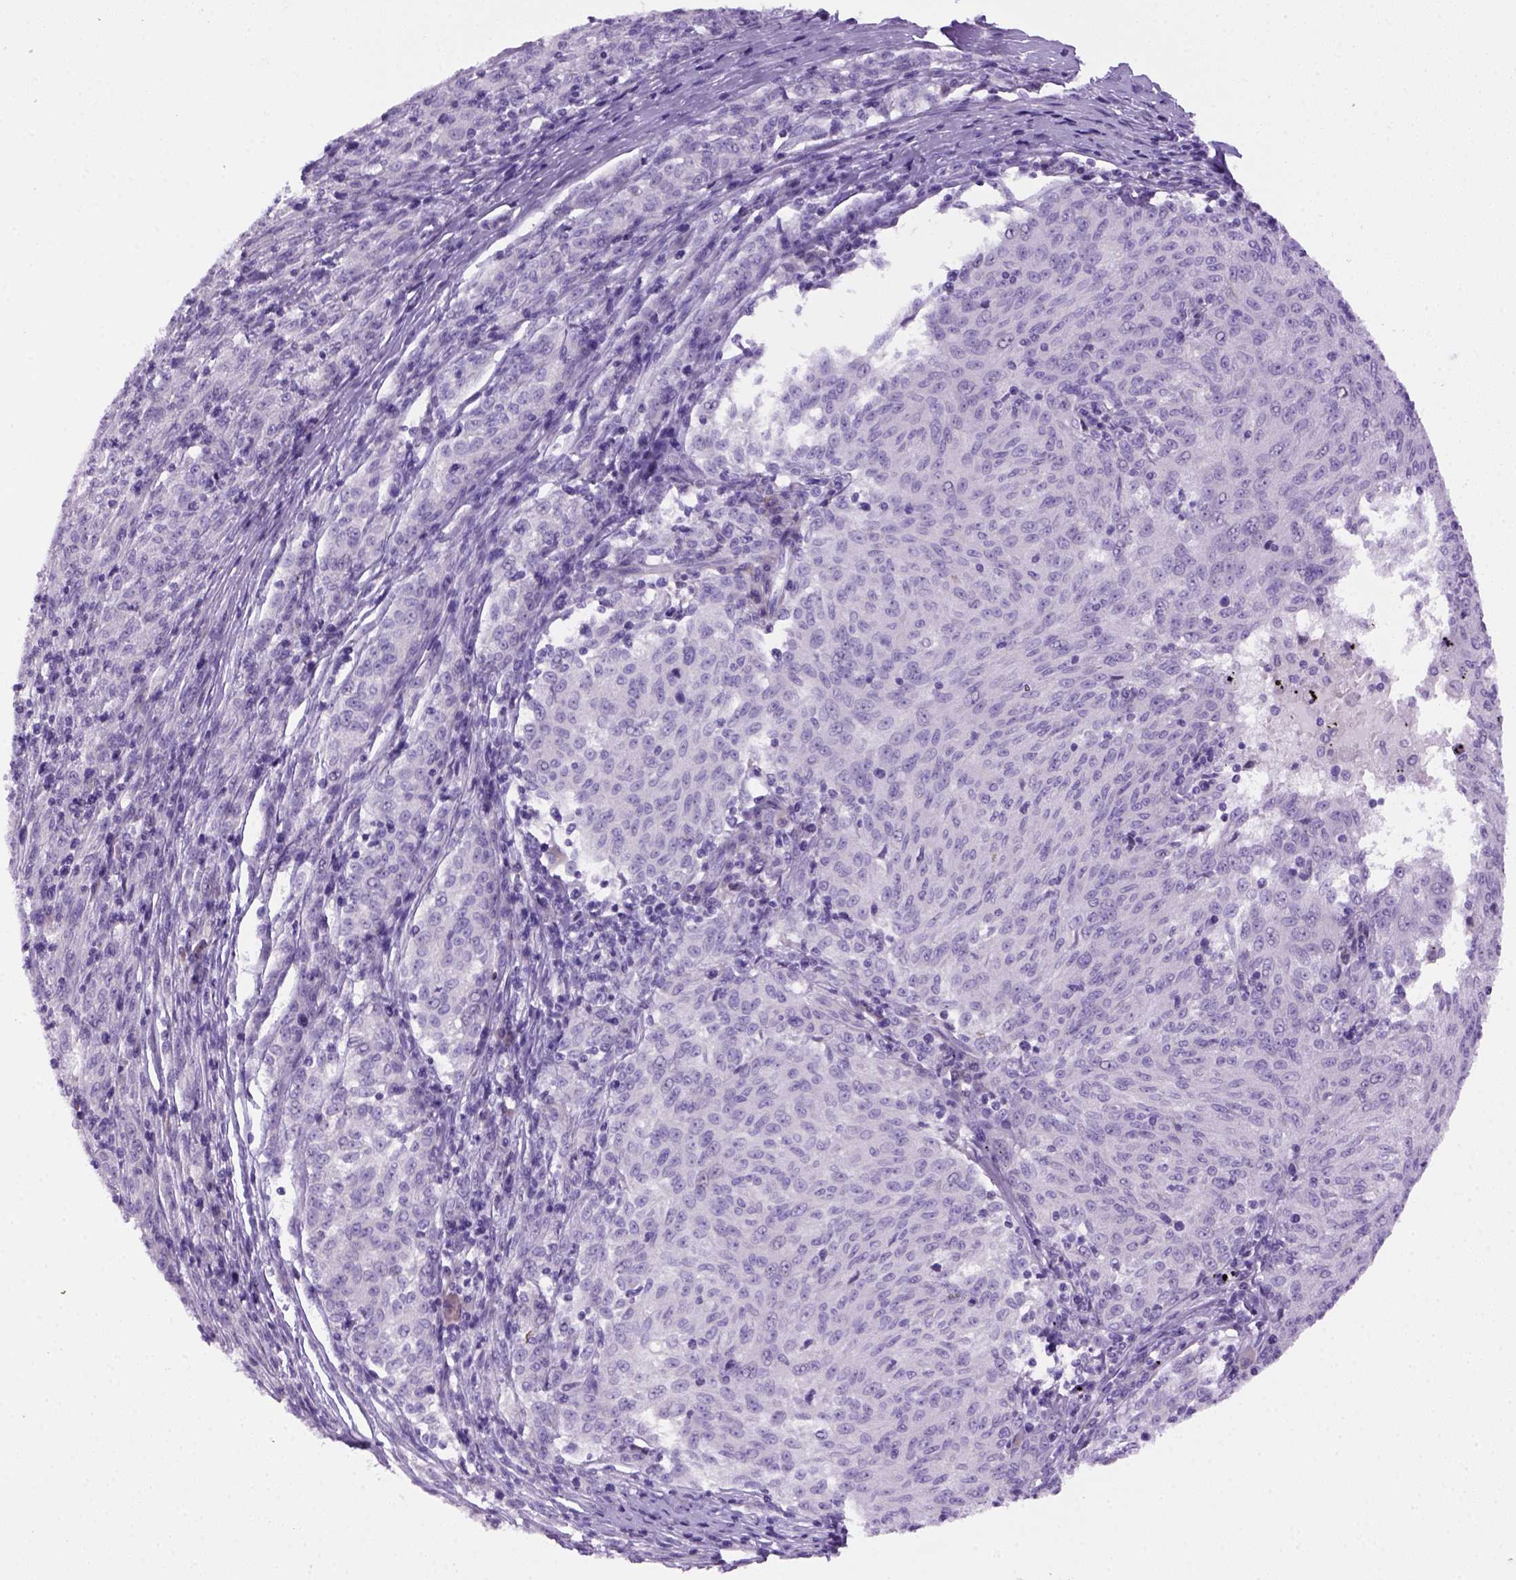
{"staining": {"intensity": "negative", "quantity": "none", "location": "none"}, "tissue": "melanoma", "cell_type": "Tumor cells", "image_type": "cancer", "snomed": [{"axis": "morphology", "description": "Malignant melanoma, NOS"}, {"axis": "topography", "description": "Skin"}], "caption": "Tumor cells are negative for brown protein staining in malignant melanoma.", "gene": "DNAH11", "patient": {"sex": "female", "age": 72}}